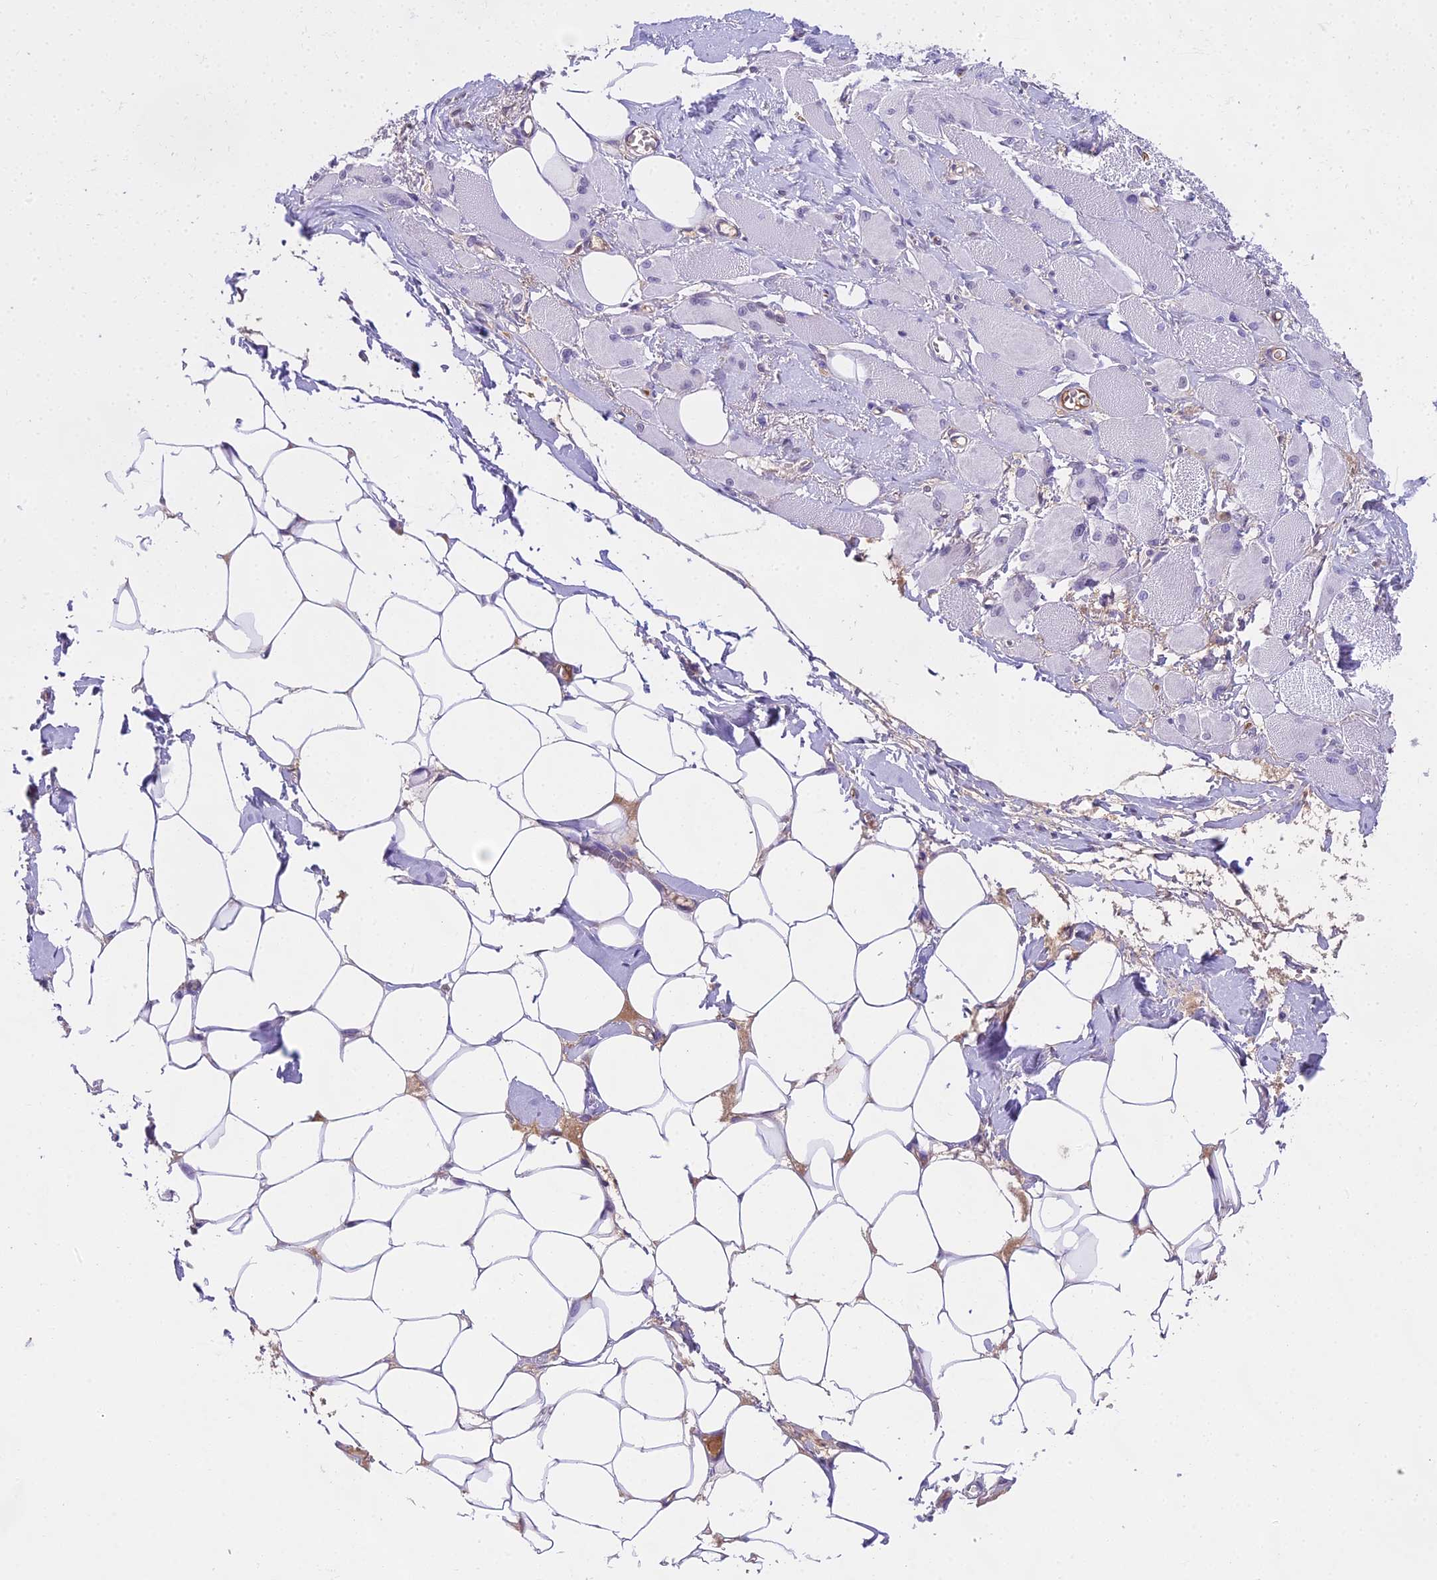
{"staining": {"intensity": "negative", "quantity": "none", "location": "none"}, "tissue": "skeletal muscle", "cell_type": "Myocytes", "image_type": "normal", "snomed": [{"axis": "morphology", "description": "Normal tissue, NOS"}, {"axis": "morphology", "description": "Basal cell carcinoma"}, {"axis": "topography", "description": "Skeletal muscle"}], "caption": "This is an IHC histopathology image of benign human skeletal muscle. There is no positivity in myocytes.", "gene": "MAT2A", "patient": {"sex": "female", "age": 64}}